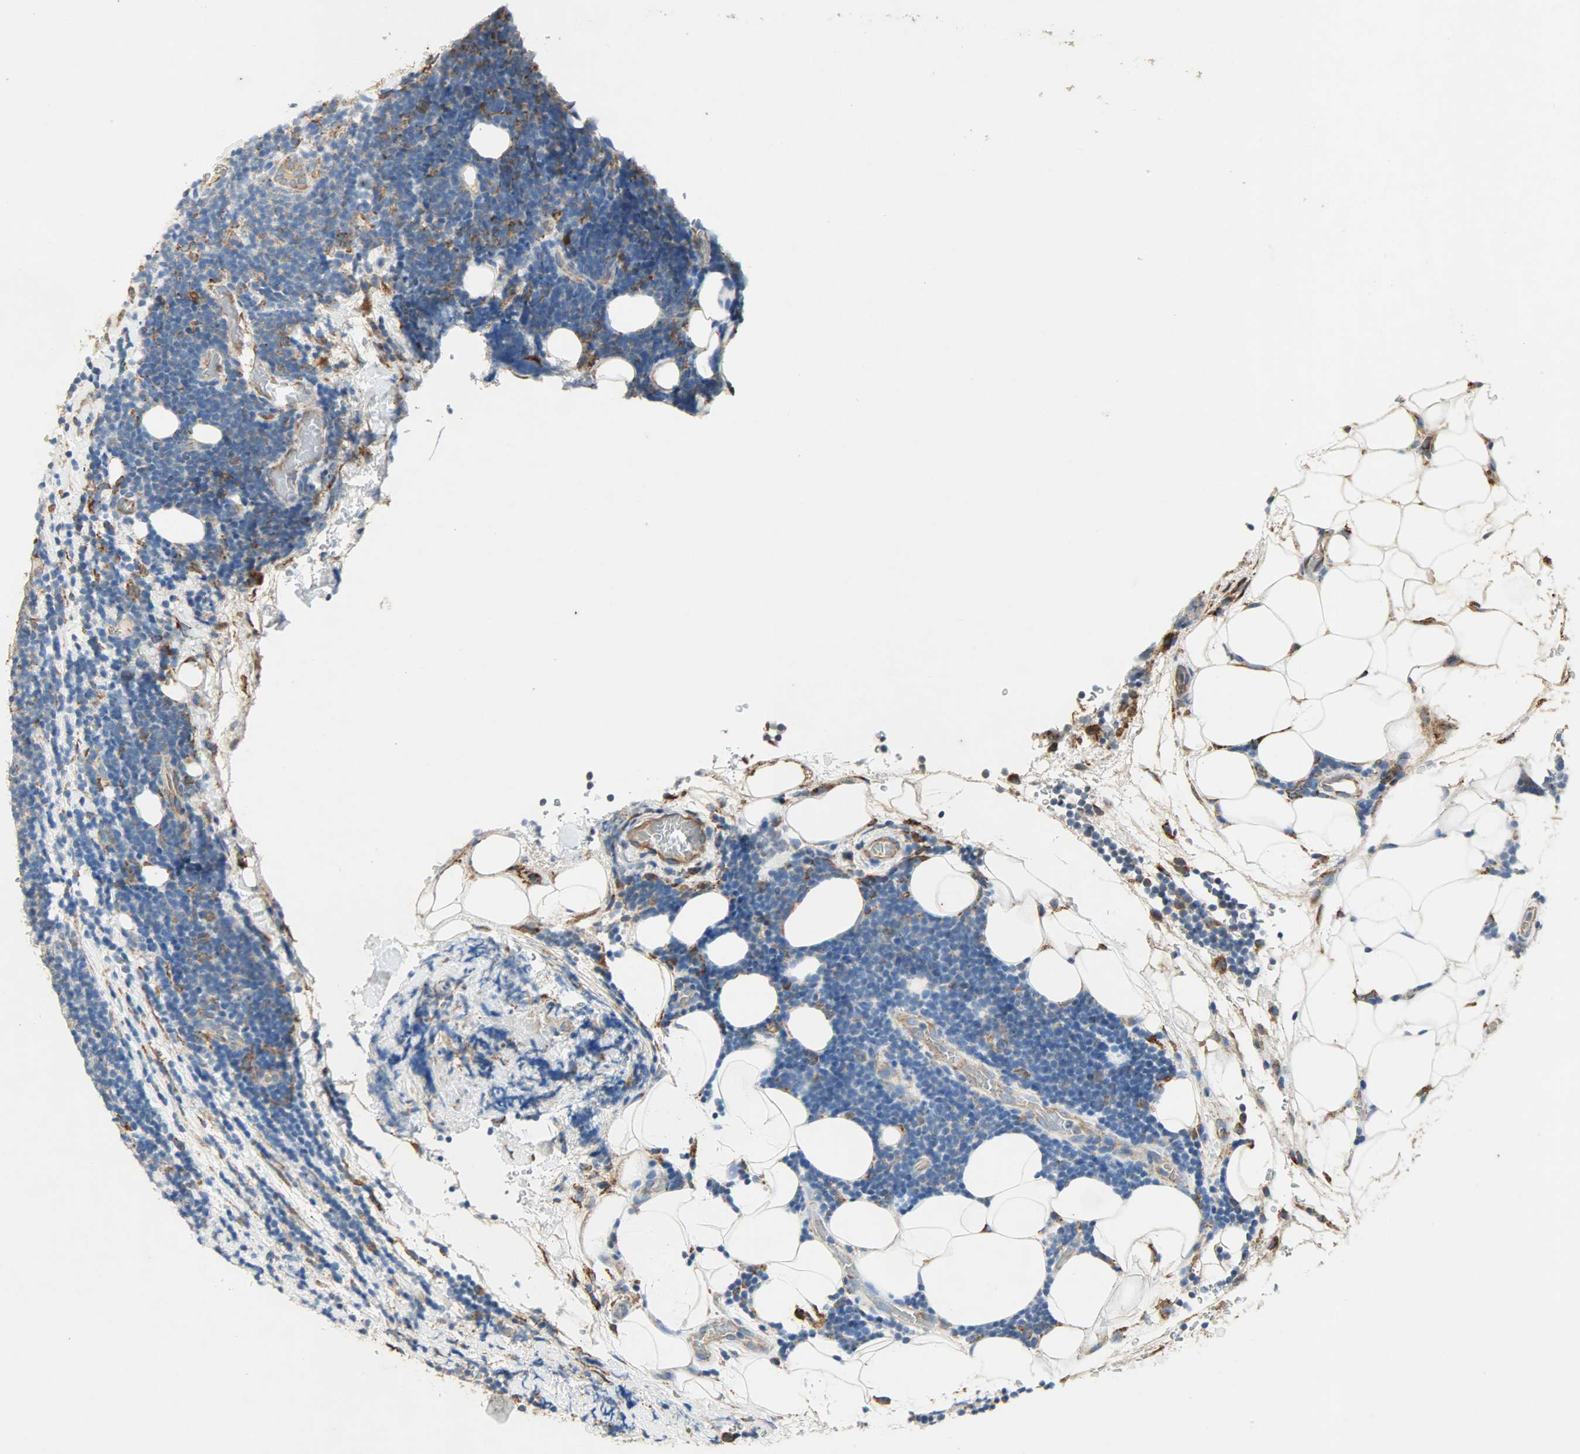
{"staining": {"intensity": "moderate", "quantity": "<25%", "location": "cytoplasmic/membranous"}, "tissue": "lymphoma", "cell_type": "Tumor cells", "image_type": "cancer", "snomed": [{"axis": "morphology", "description": "Malignant lymphoma, non-Hodgkin's type, Low grade"}, {"axis": "topography", "description": "Lymph node"}], "caption": "The micrograph demonstrates immunohistochemical staining of malignant lymphoma, non-Hodgkin's type (low-grade). There is moderate cytoplasmic/membranous staining is identified in about <25% of tumor cells.", "gene": "HSPA5", "patient": {"sex": "male", "age": 83}}